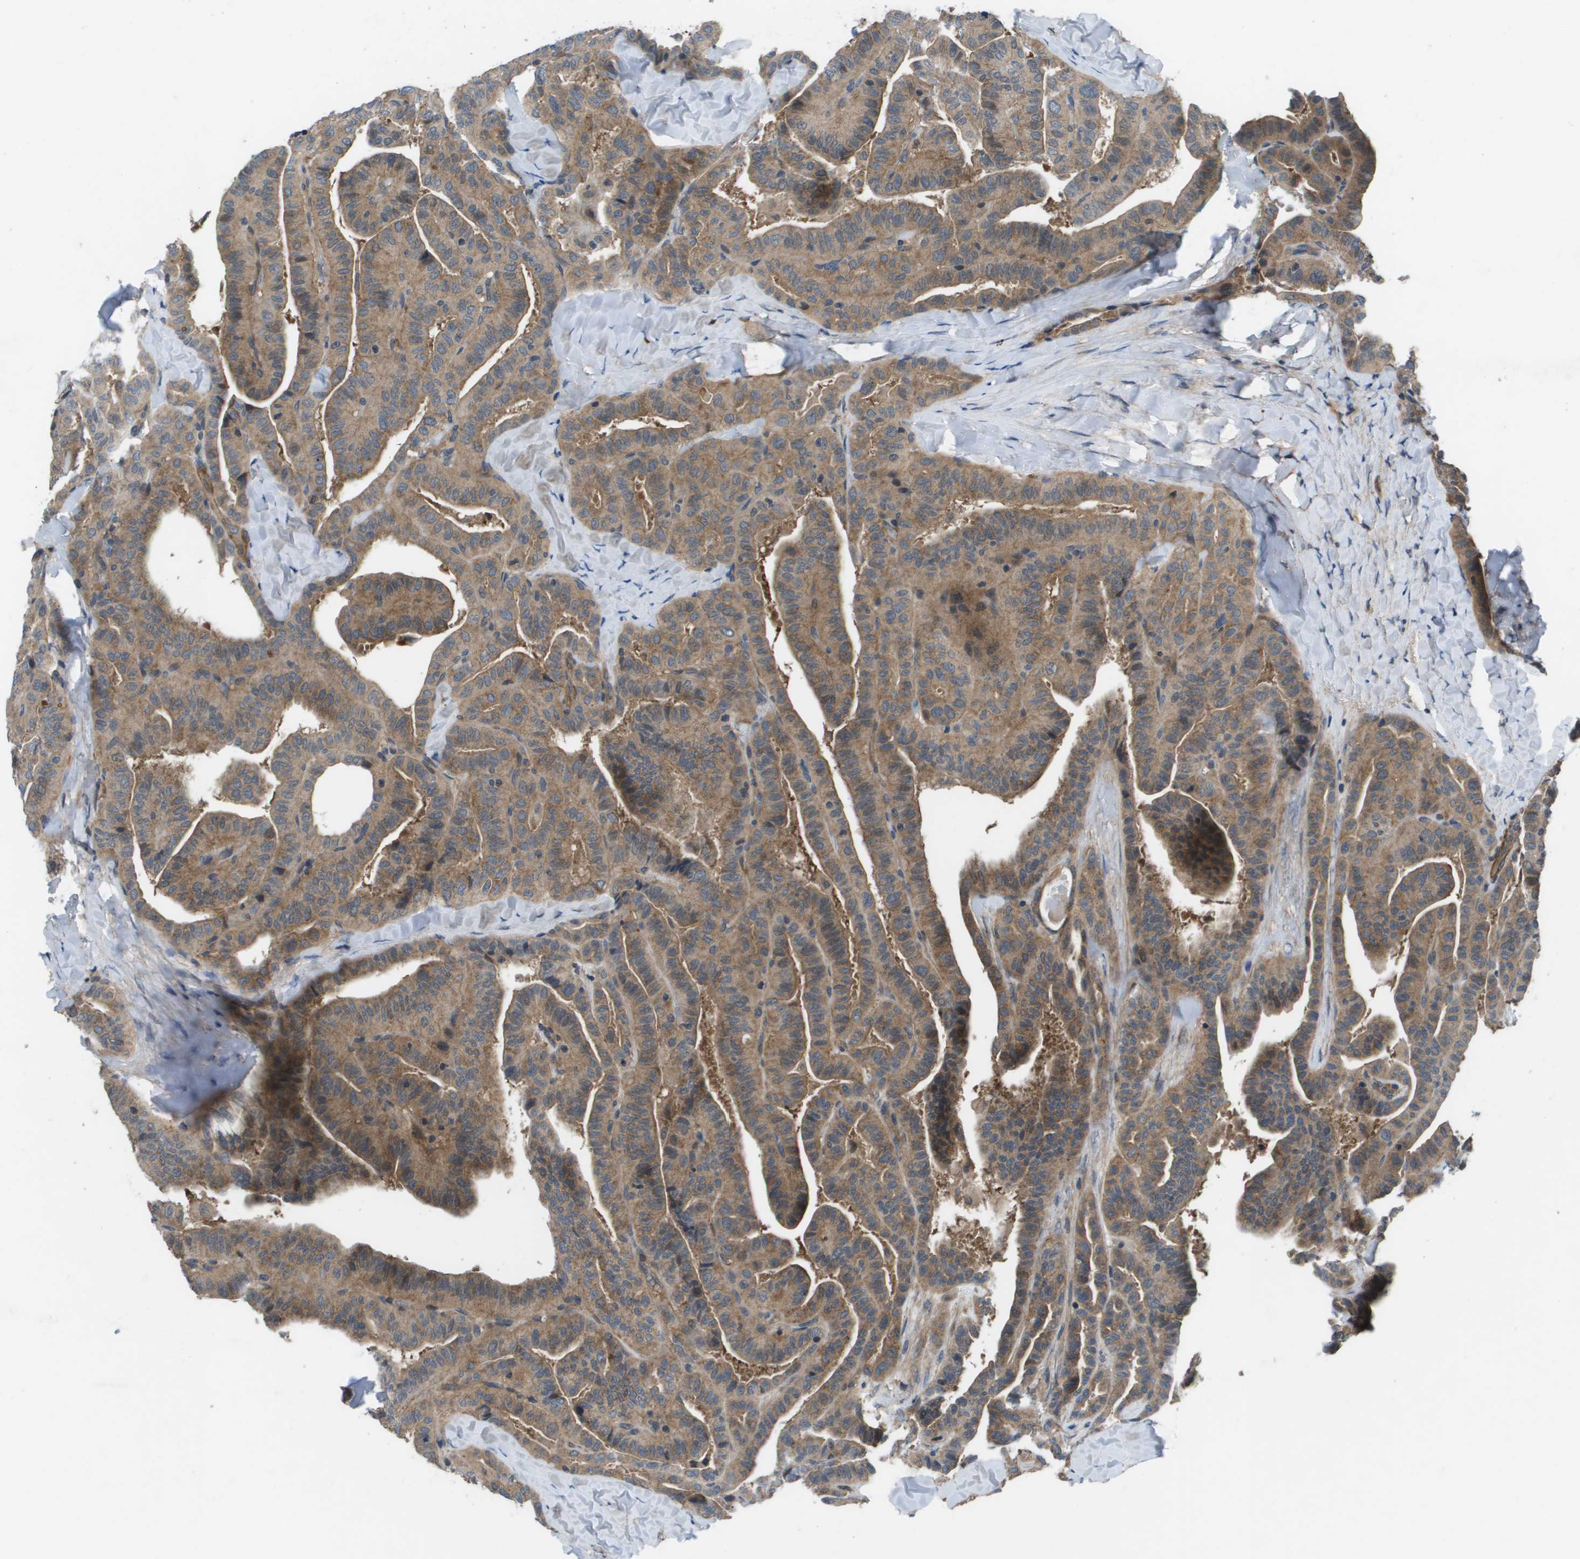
{"staining": {"intensity": "moderate", "quantity": ">75%", "location": "cytoplasmic/membranous"}, "tissue": "thyroid cancer", "cell_type": "Tumor cells", "image_type": "cancer", "snomed": [{"axis": "morphology", "description": "Papillary adenocarcinoma, NOS"}, {"axis": "topography", "description": "Thyroid gland"}], "caption": "A micrograph showing moderate cytoplasmic/membranous expression in approximately >75% of tumor cells in papillary adenocarcinoma (thyroid), as visualized by brown immunohistochemical staining.", "gene": "ENPP5", "patient": {"sex": "male", "age": 77}}